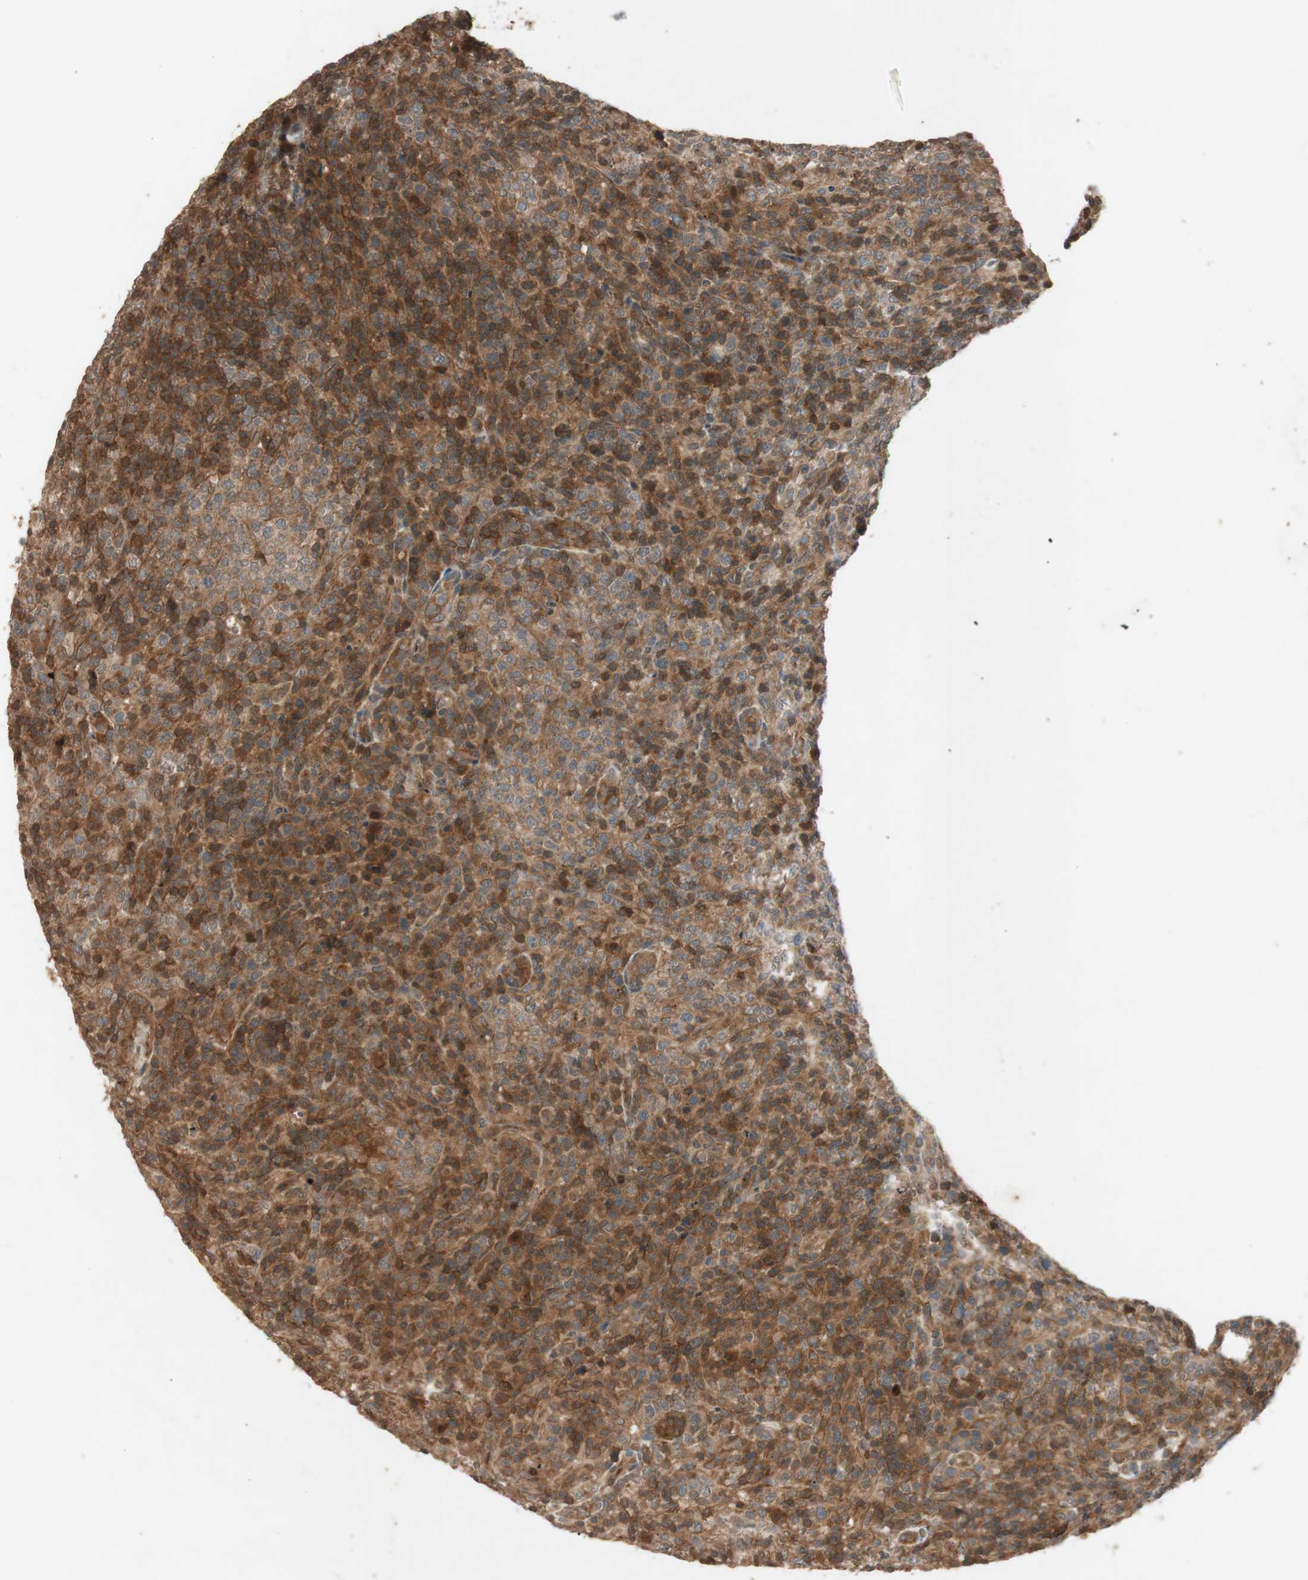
{"staining": {"intensity": "strong", "quantity": ">75%", "location": "cytoplasmic/membranous,nuclear"}, "tissue": "lymphoma", "cell_type": "Tumor cells", "image_type": "cancer", "snomed": [{"axis": "morphology", "description": "Malignant lymphoma, non-Hodgkin's type, High grade"}, {"axis": "topography", "description": "Lymph node"}], "caption": "Lymphoma stained with a brown dye shows strong cytoplasmic/membranous and nuclear positive staining in about >75% of tumor cells.", "gene": "EPHA8", "patient": {"sex": "female", "age": 76}}